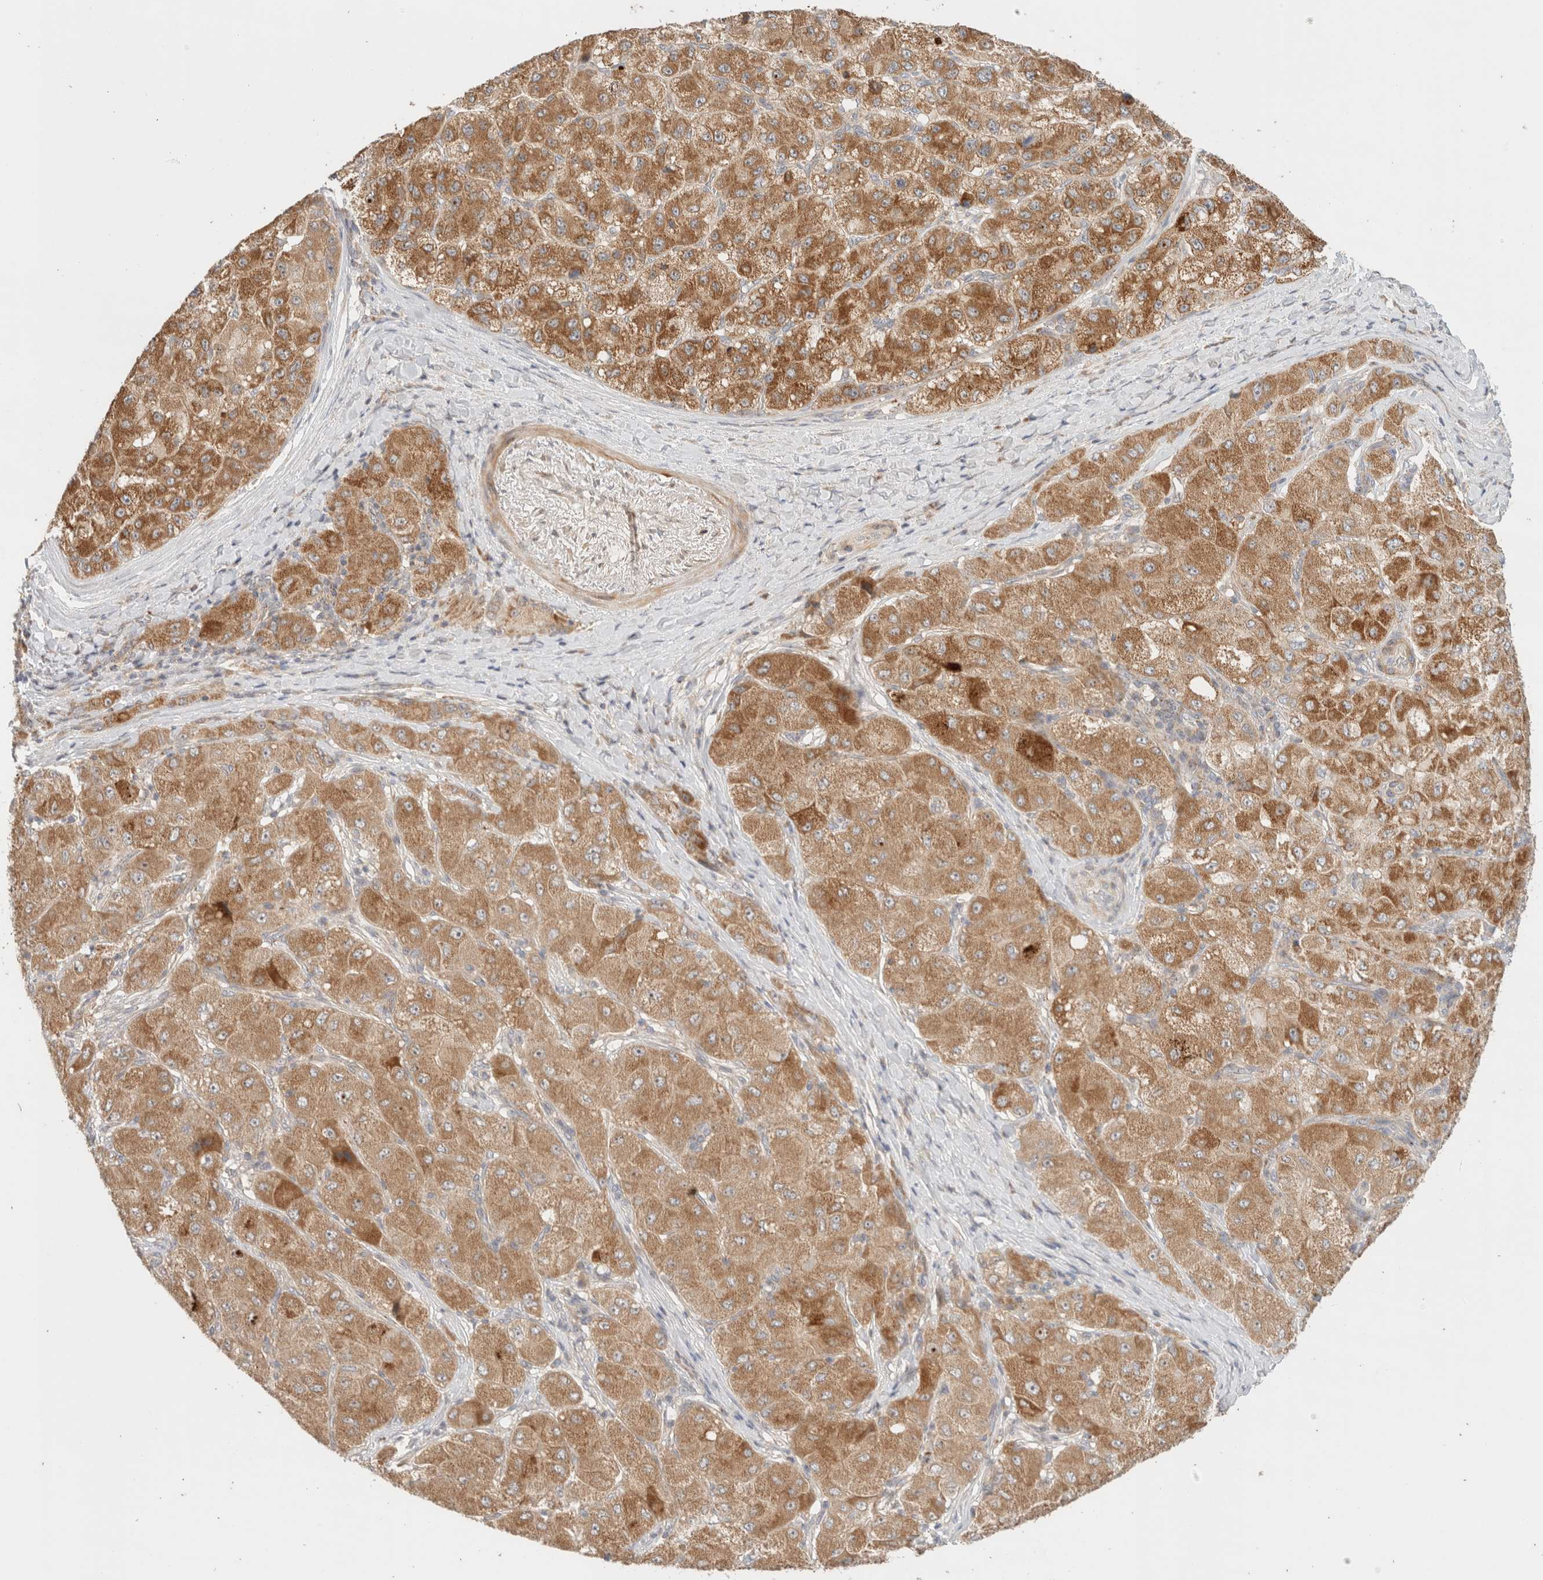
{"staining": {"intensity": "strong", "quantity": "25%-75%", "location": "cytoplasmic/membranous"}, "tissue": "liver cancer", "cell_type": "Tumor cells", "image_type": "cancer", "snomed": [{"axis": "morphology", "description": "Carcinoma, Hepatocellular, NOS"}, {"axis": "topography", "description": "Liver"}], "caption": "Liver cancer tissue shows strong cytoplasmic/membranous expression in about 25%-75% of tumor cells, visualized by immunohistochemistry. Using DAB (brown) and hematoxylin (blue) stains, captured at high magnification using brightfield microscopy.", "gene": "MRM3", "patient": {"sex": "male", "age": 80}}